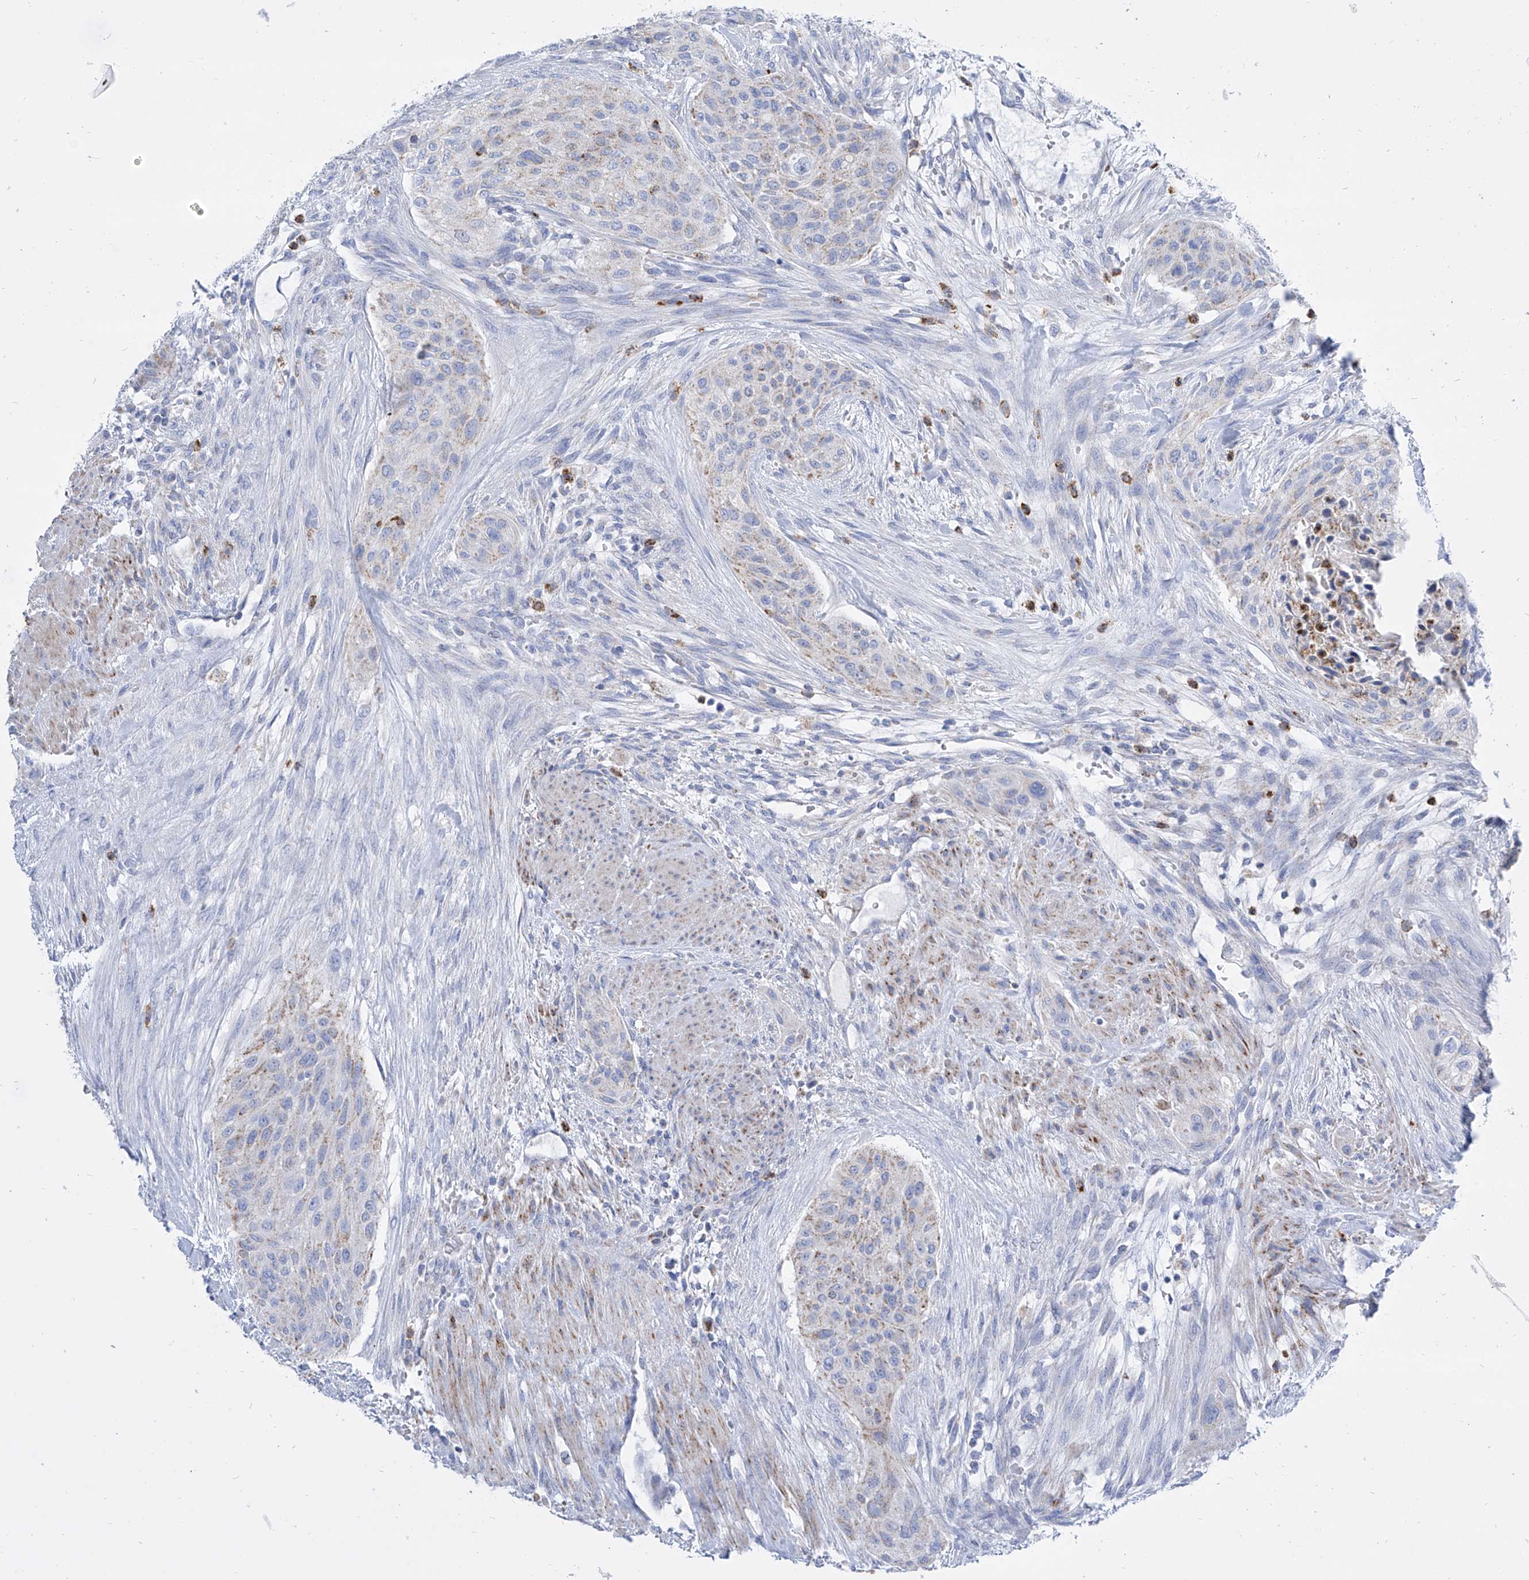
{"staining": {"intensity": "weak", "quantity": "<25%", "location": "cytoplasmic/membranous"}, "tissue": "urothelial cancer", "cell_type": "Tumor cells", "image_type": "cancer", "snomed": [{"axis": "morphology", "description": "Urothelial carcinoma, High grade"}, {"axis": "topography", "description": "Urinary bladder"}], "caption": "Human high-grade urothelial carcinoma stained for a protein using immunohistochemistry reveals no positivity in tumor cells.", "gene": "COQ3", "patient": {"sex": "male", "age": 35}}